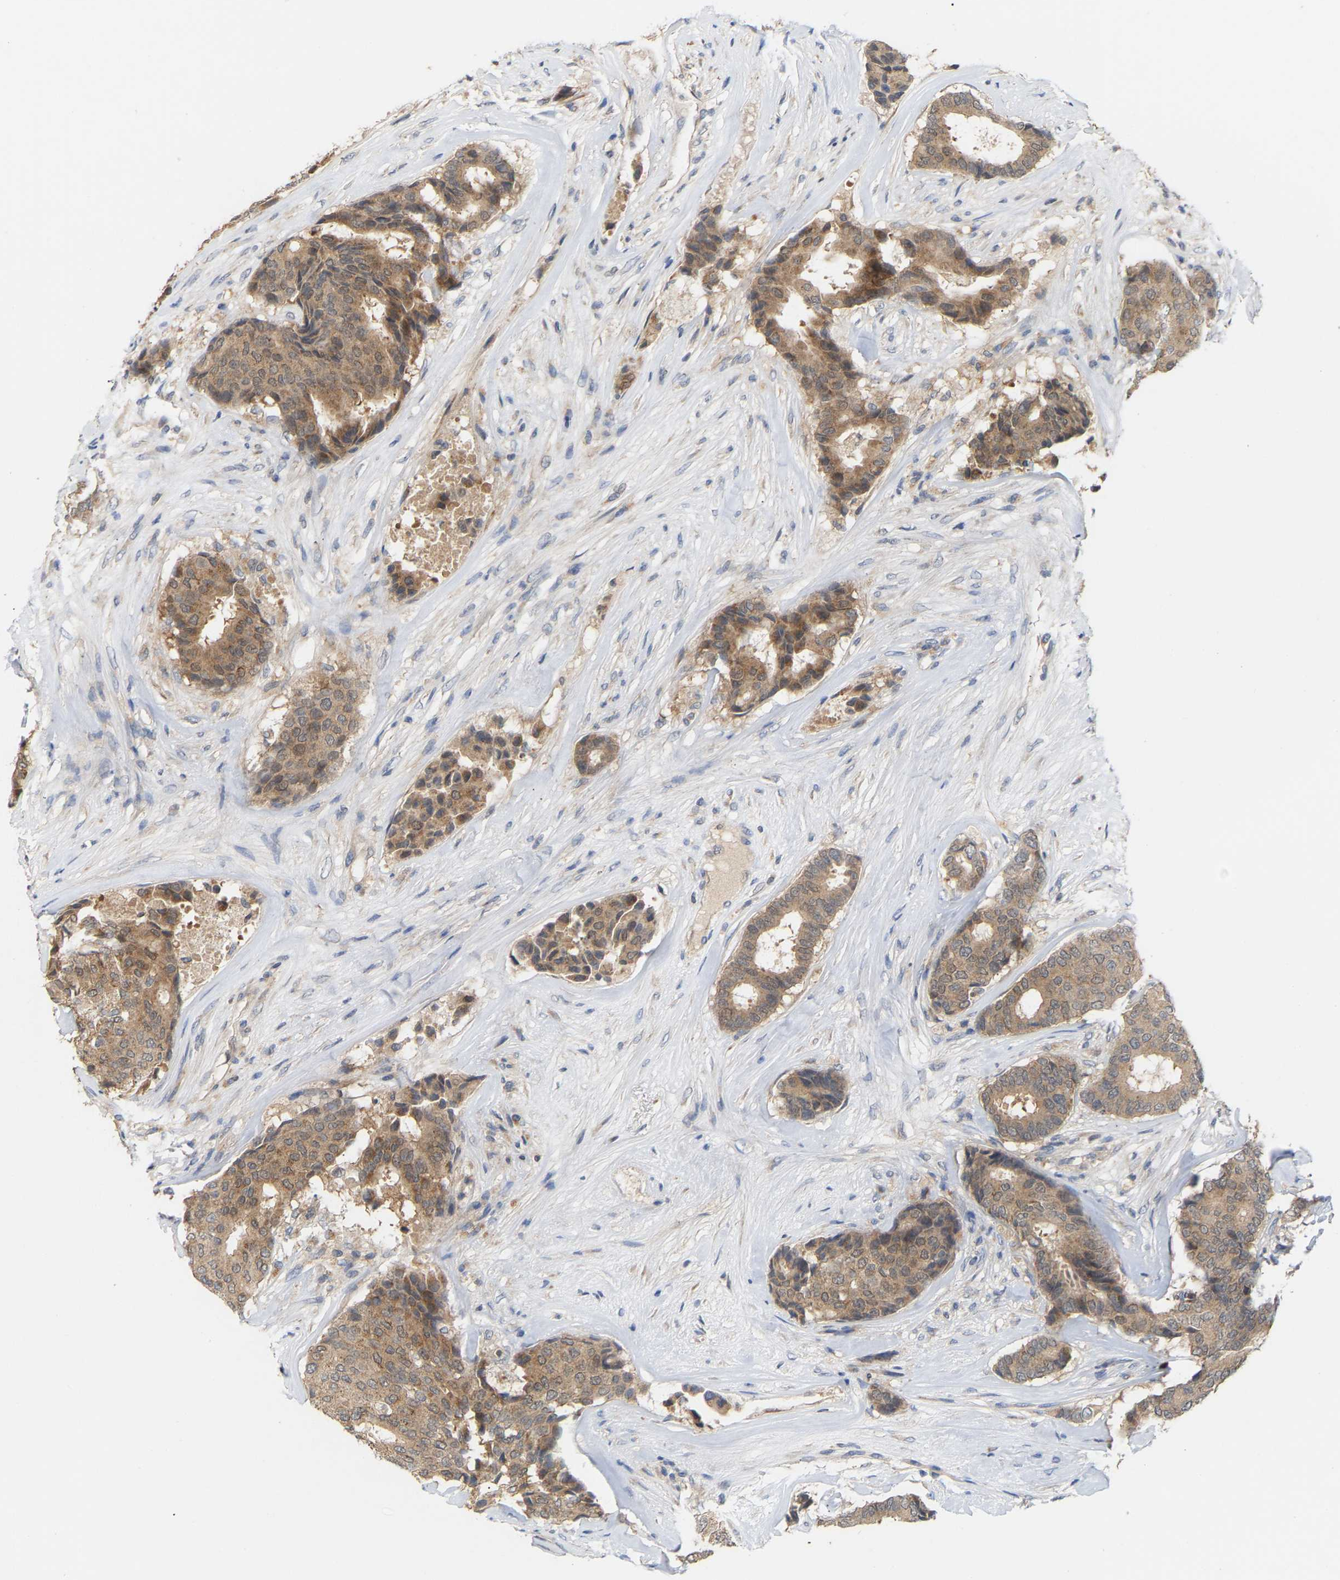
{"staining": {"intensity": "moderate", "quantity": ">75%", "location": "cytoplasmic/membranous,nuclear"}, "tissue": "breast cancer", "cell_type": "Tumor cells", "image_type": "cancer", "snomed": [{"axis": "morphology", "description": "Duct carcinoma"}, {"axis": "topography", "description": "Breast"}], "caption": "IHC (DAB (3,3'-diaminobenzidine)) staining of breast cancer (intraductal carcinoma) shows moderate cytoplasmic/membranous and nuclear protein staining in about >75% of tumor cells.", "gene": "TPMT", "patient": {"sex": "female", "age": 75}}